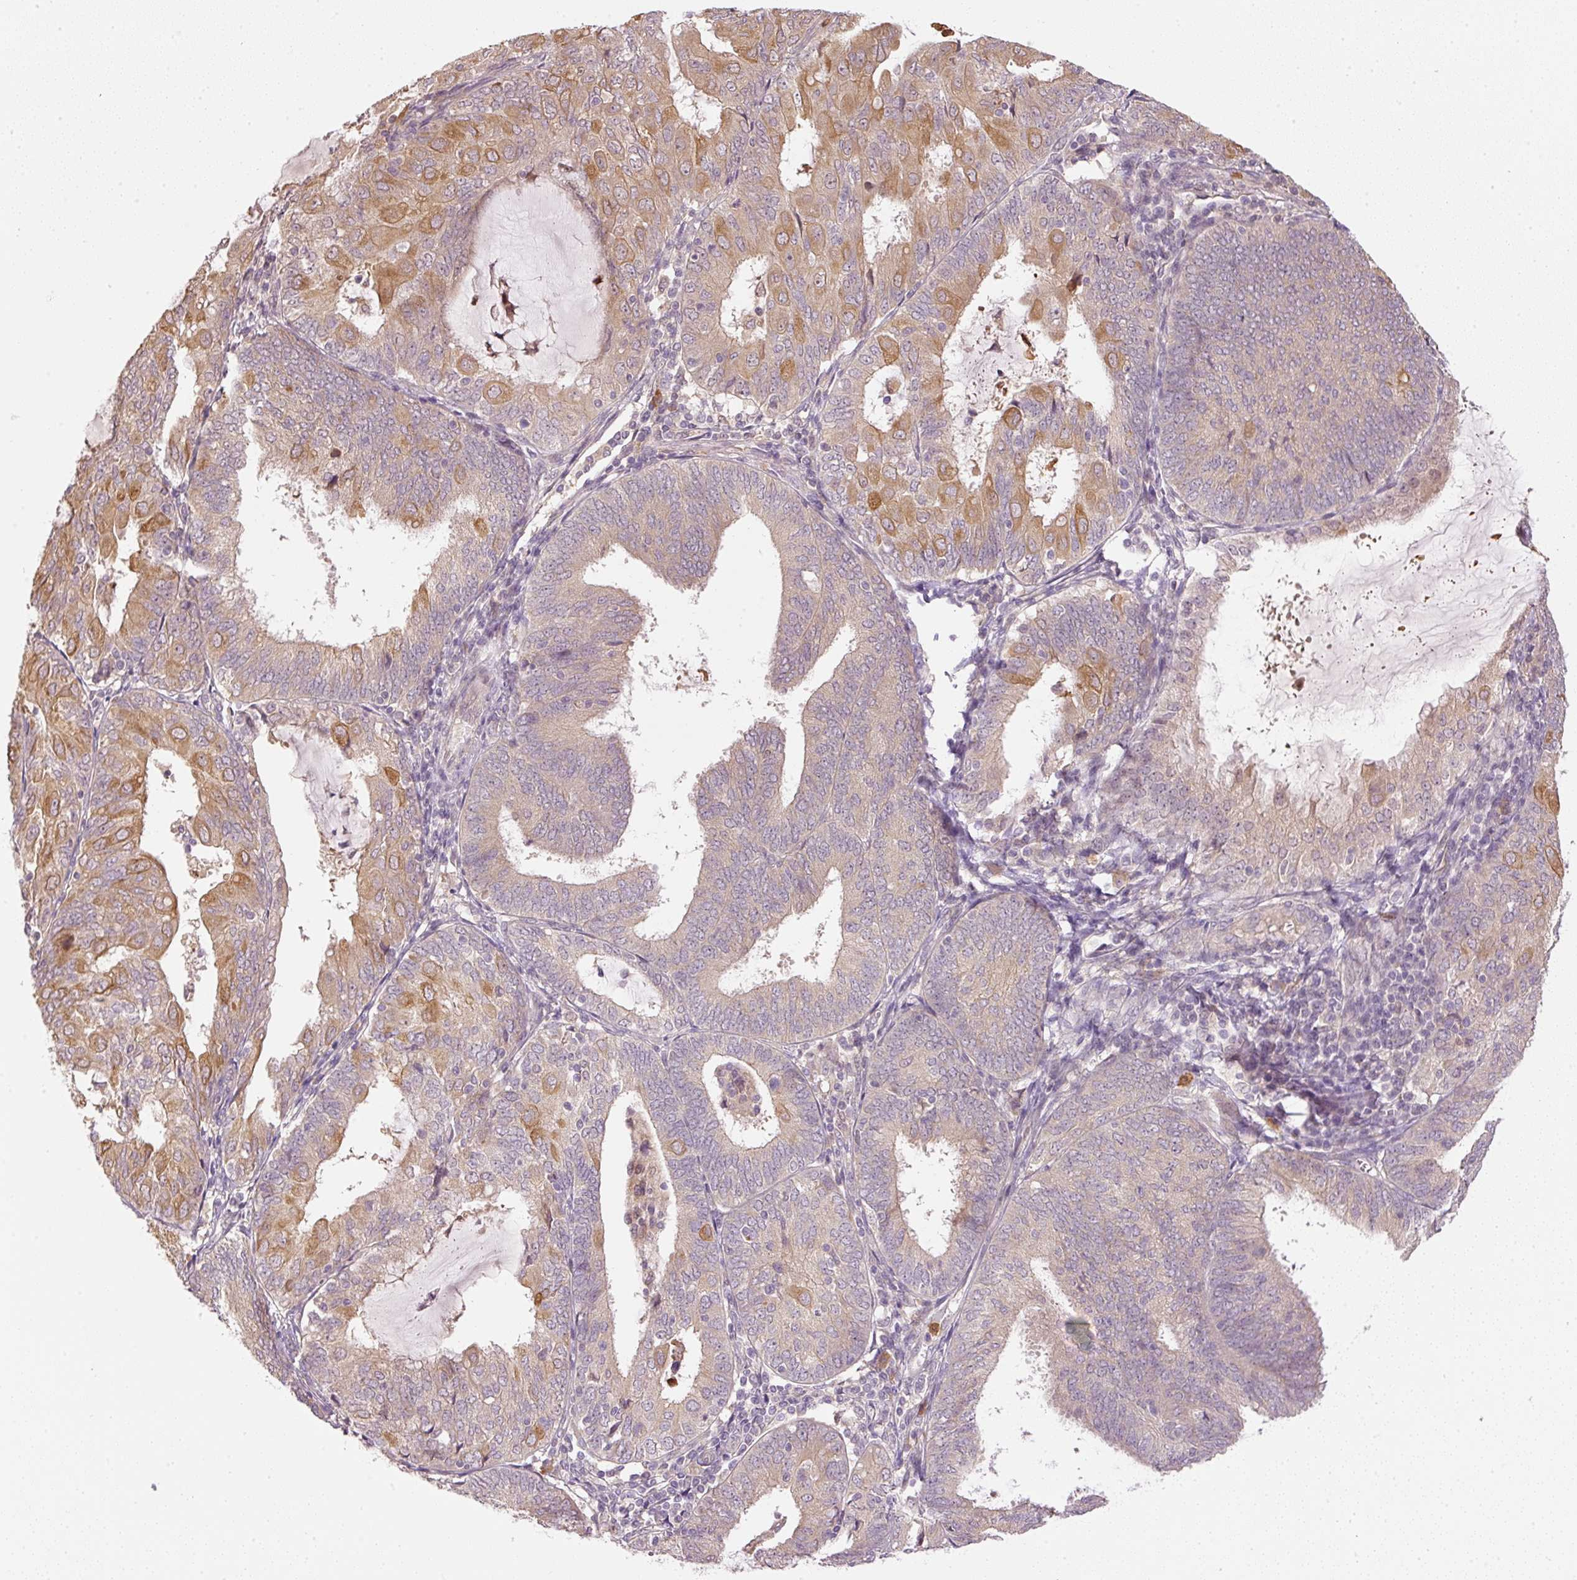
{"staining": {"intensity": "moderate", "quantity": "25%-75%", "location": "cytoplasmic/membranous"}, "tissue": "endometrial cancer", "cell_type": "Tumor cells", "image_type": "cancer", "snomed": [{"axis": "morphology", "description": "Adenocarcinoma, NOS"}, {"axis": "topography", "description": "Endometrium"}], "caption": "Protein expression analysis of human adenocarcinoma (endometrial) reveals moderate cytoplasmic/membranous positivity in approximately 25%-75% of tumor cells.", "gene": "CTTNBP2", "patient": {"sex": "female", "age": 81}}